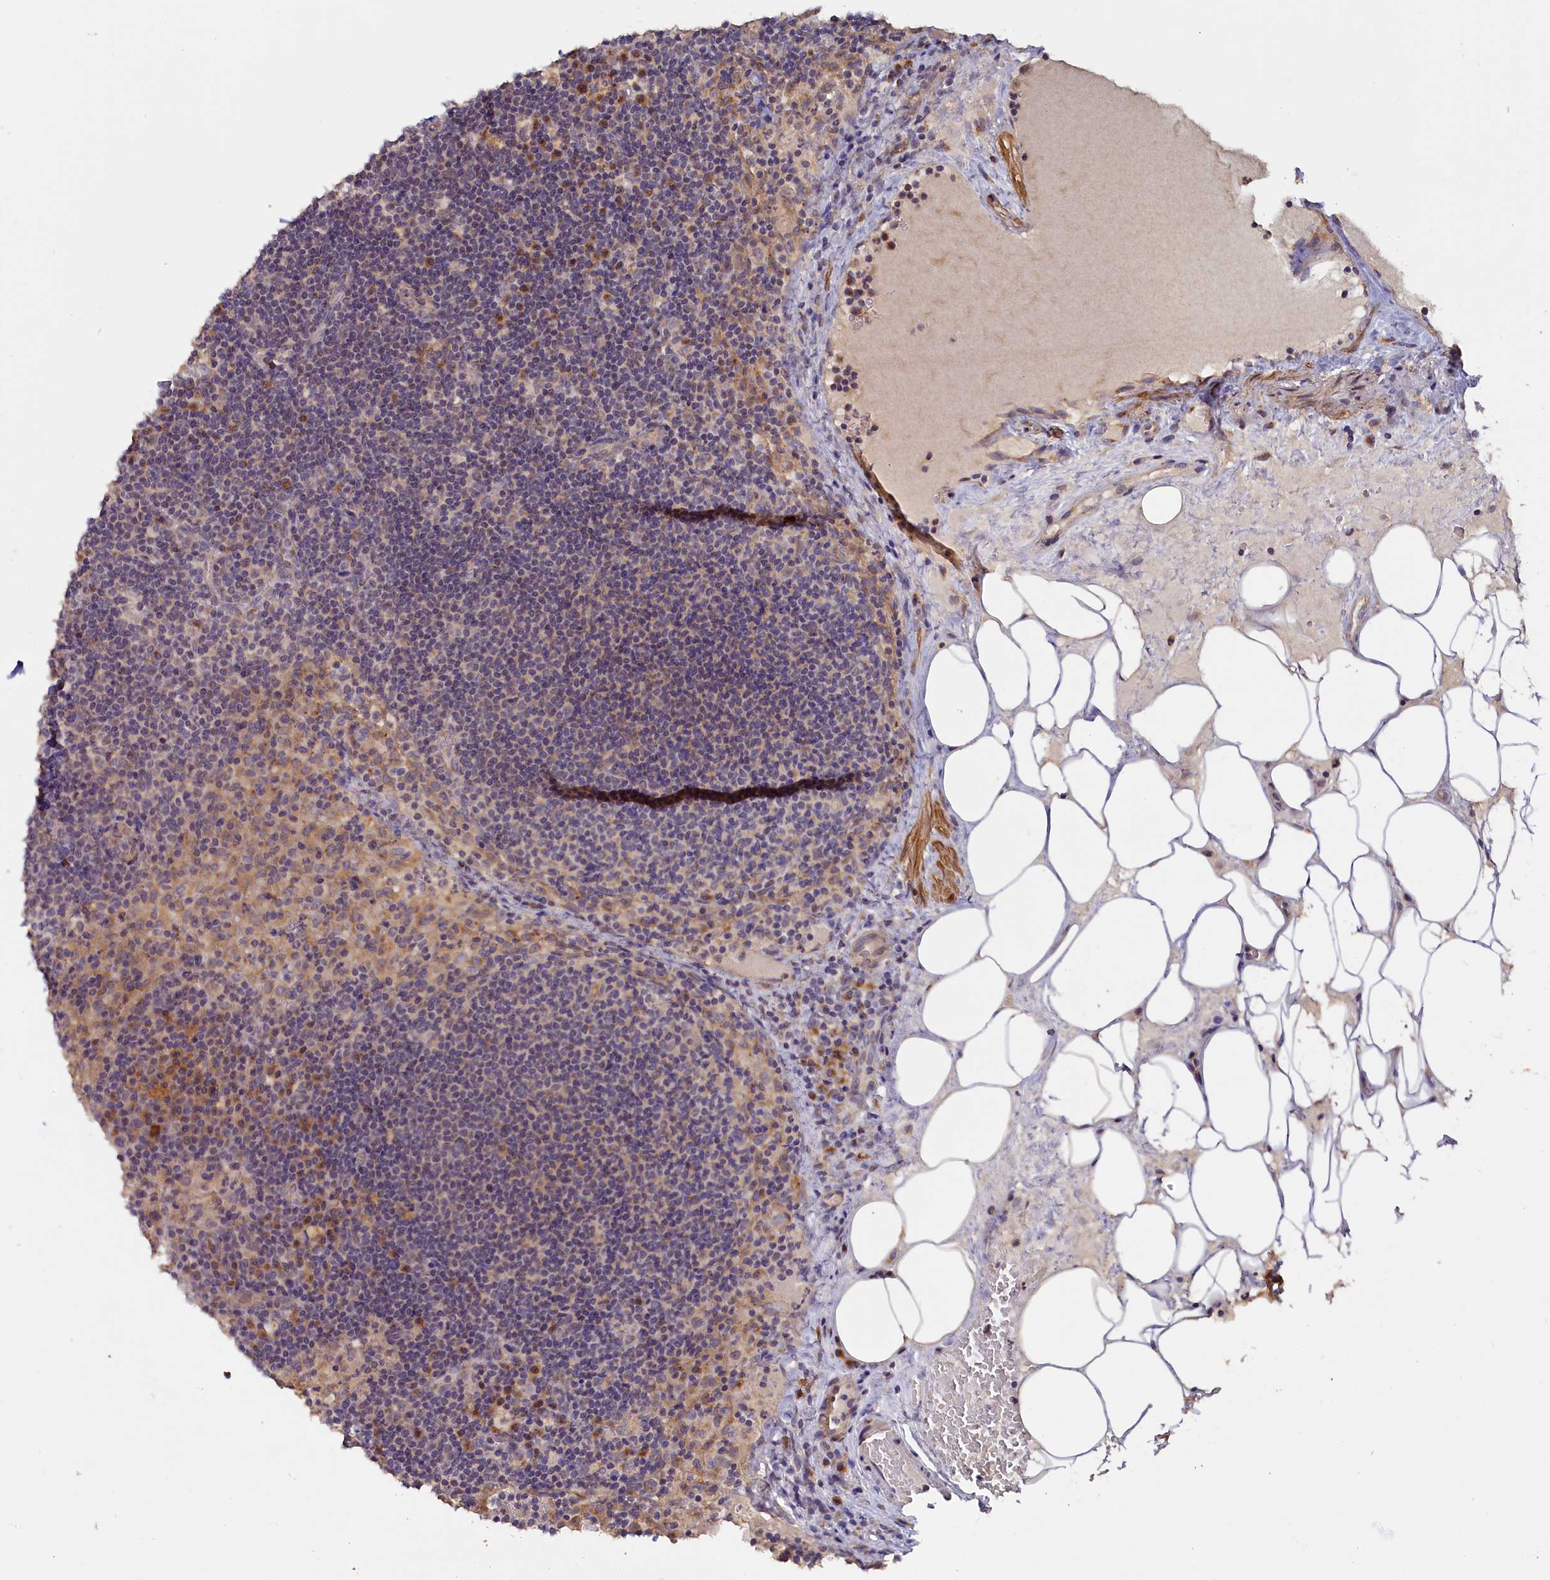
{"staining": {"intensity": "weak", "quantity": "<25%", "location": "cytoplasmic/membranous"}, "tissue": "lymph node", "cell_type": "Germinal center cells", "image_type": "normal", "snomed": [{"axis": "morphology", "description": "Normal tissue, NOS"}, {"axis": "topography", "description": "Lymph node"}], "caption": "This is an immunohistochemistry (IHC) micrograph of benign human lymph node. There is no expression in germinal center cells.", "gene": "TANGO6", "patient": {"sex": "female", "age": 70}}